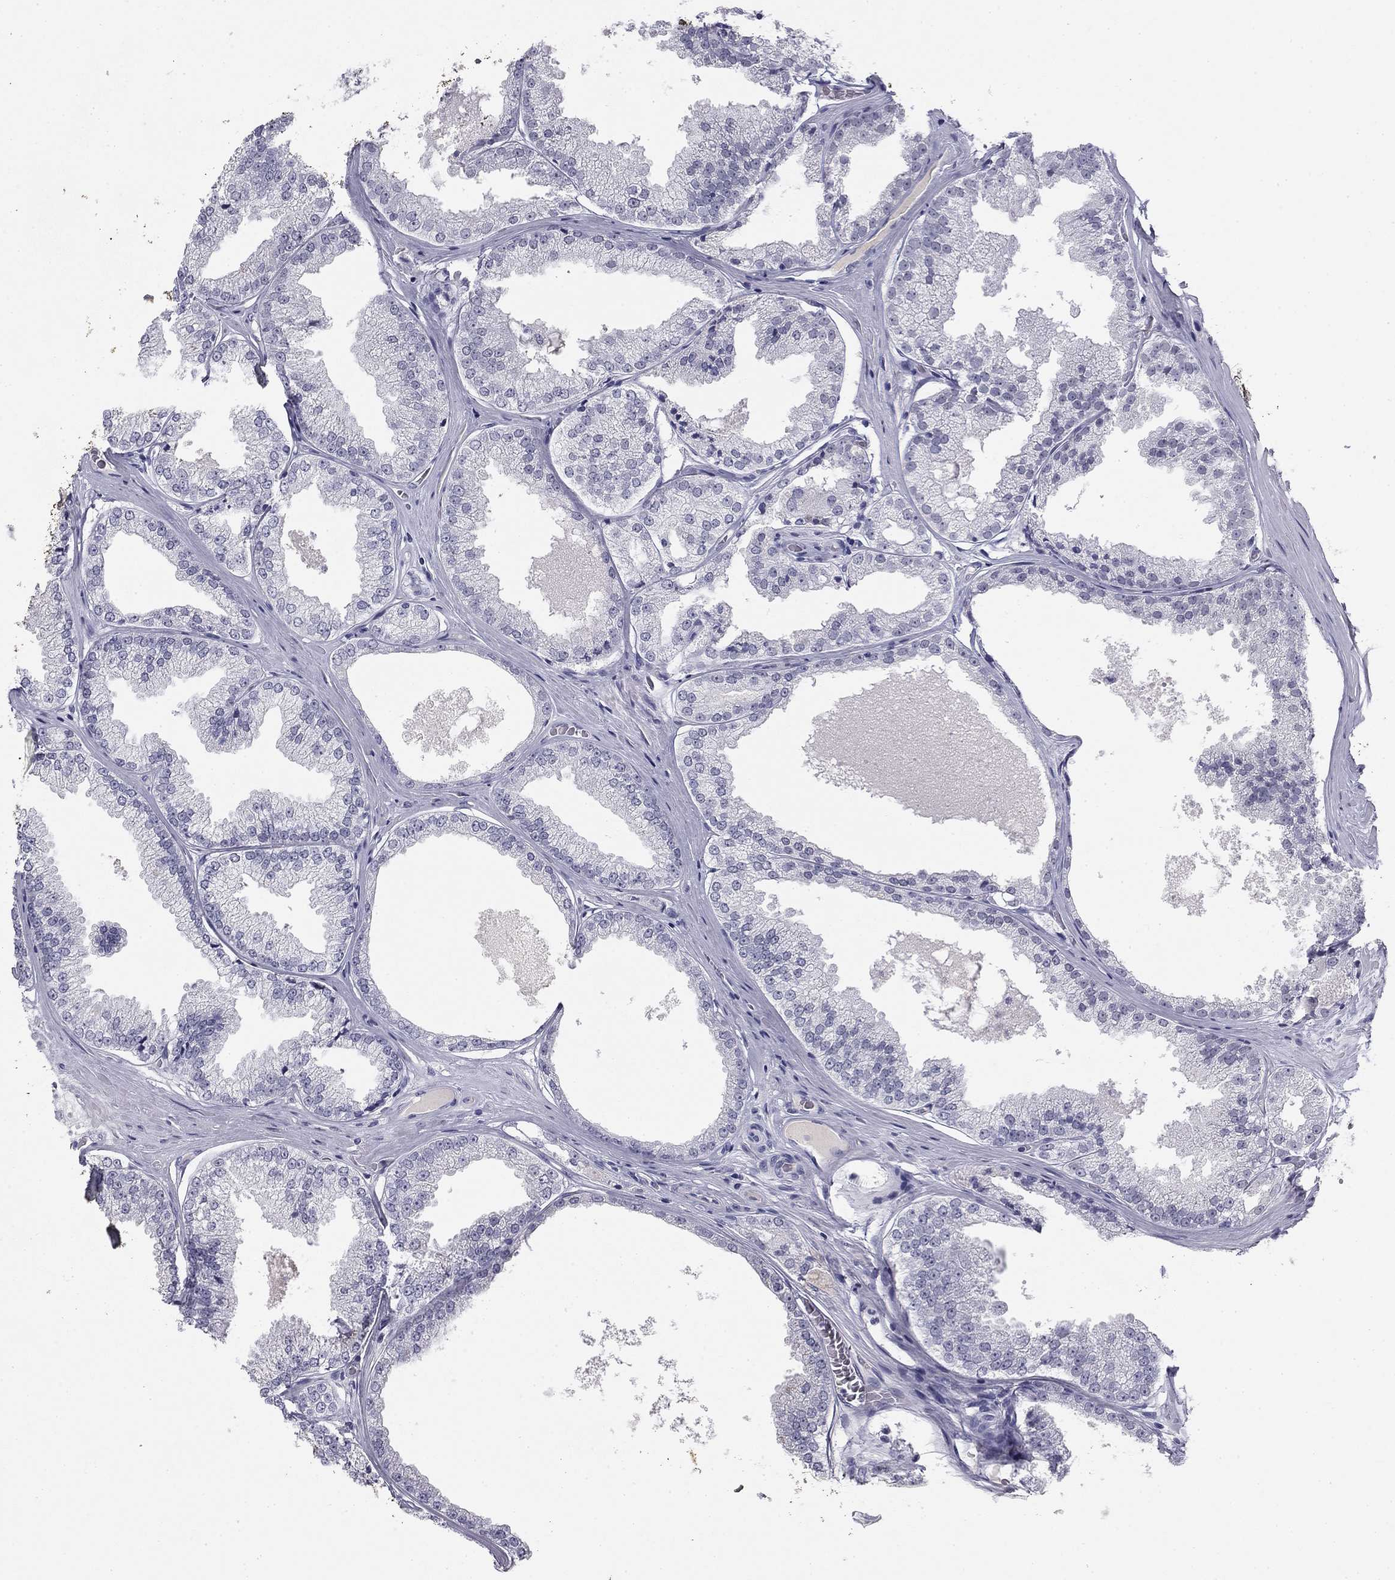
{"staining": {"intensity": "negative", "quantity": "none", "location": "none"}, "tissue": "prostate cancer", "cell_type": "Tumor cells", "image_type": "cancer", "snomed": [{"axis": "morphology", "description": "Adenocarcinoma, Low grade"}, {"axis": "topography", "description": "Prostate"}], "caption": "Tumor cells are negative for brown protein staining in prostate cancer (low-grade adenocarcinoma). The staining is performed using DAB (3,3'-diaminobenzidine) brown chromogen with nuclei counter-stained in using hematoxylin.", "gene": "TFAP2B", "patient": {"sex": "male", "age": 68}}